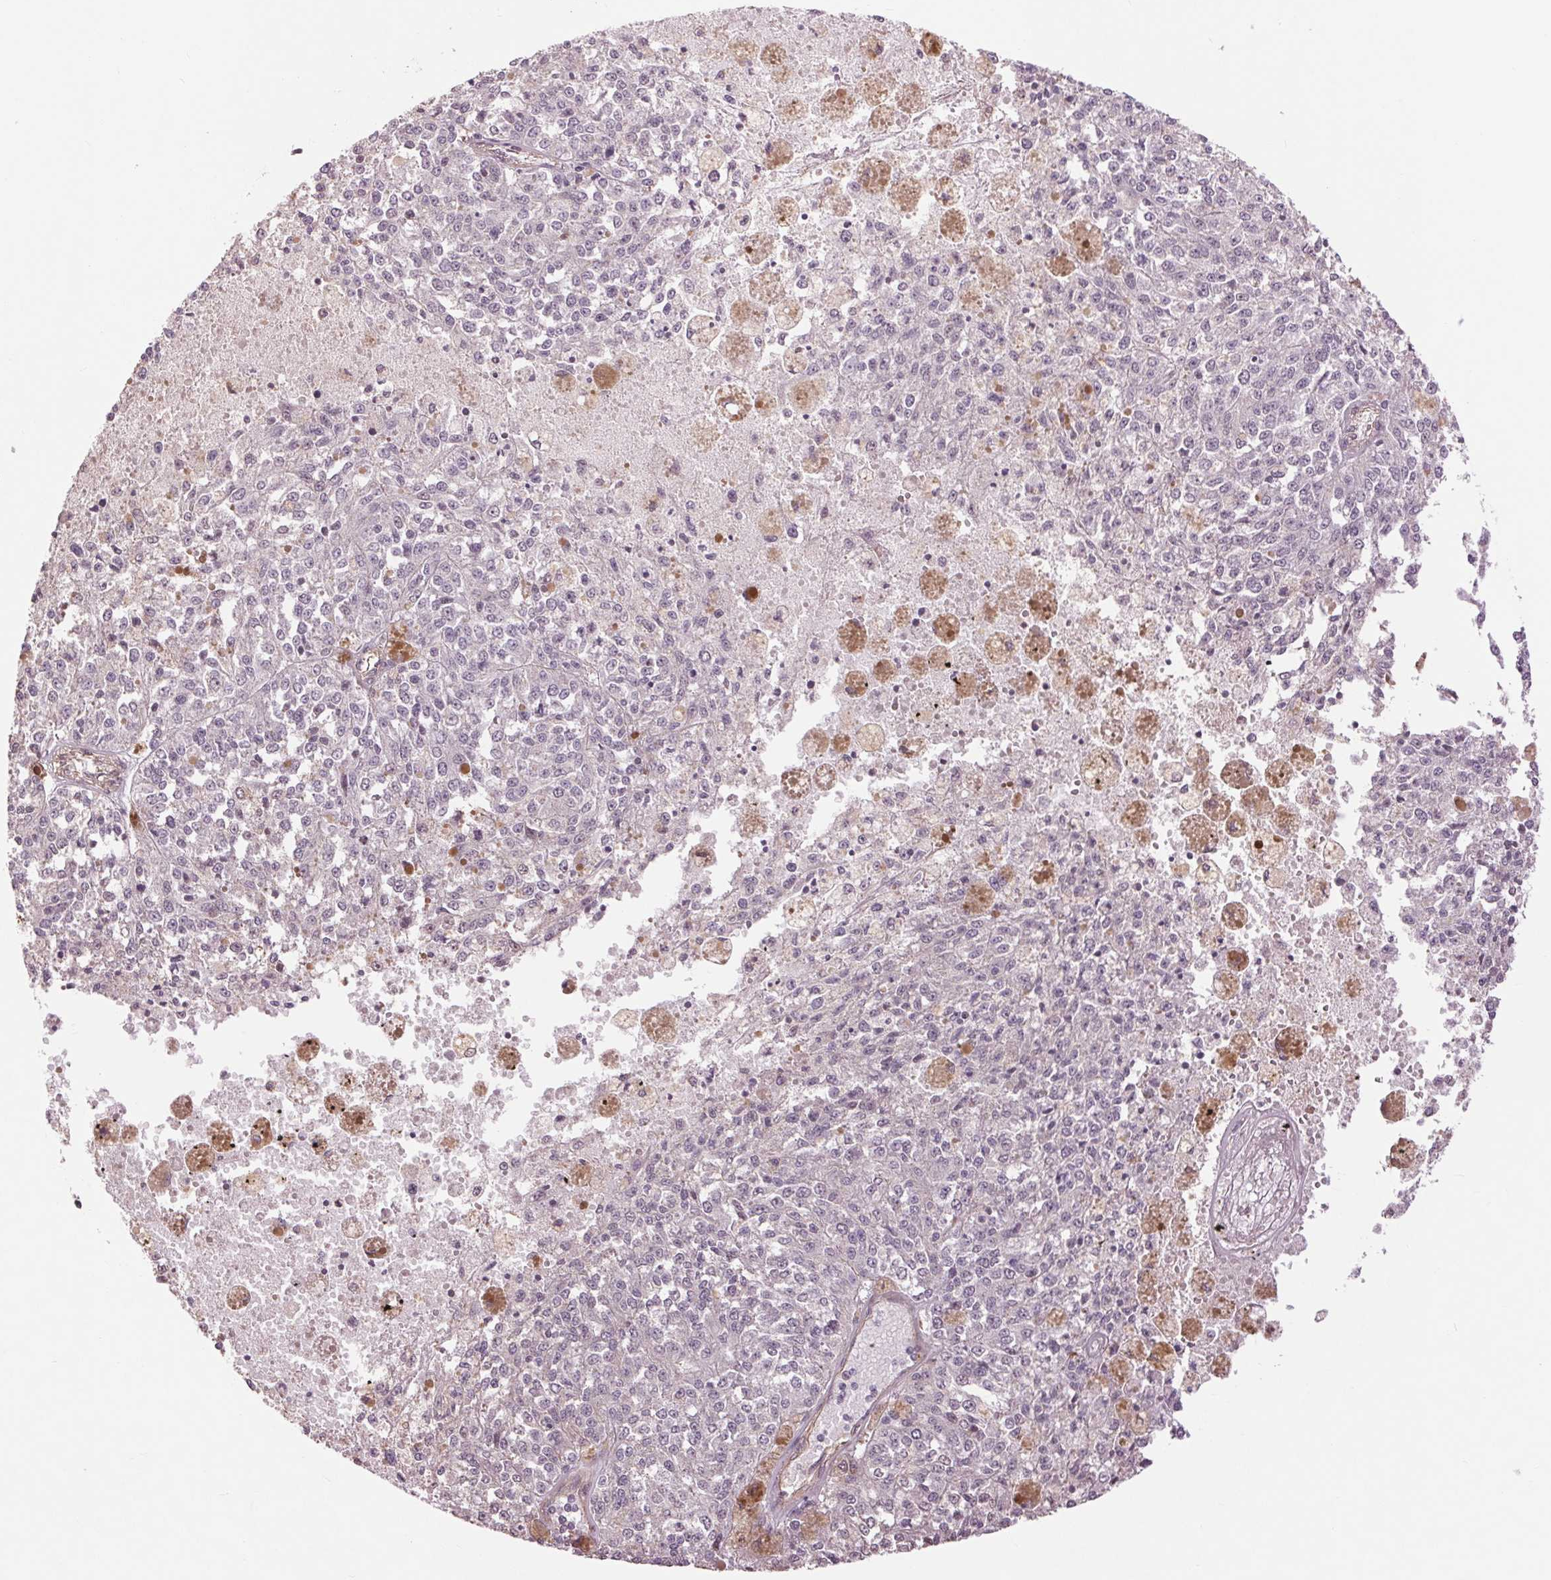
{"staining": {"intensity": "negative", "quantity": "none", "location": "none"}, "tissue": "melanoma", "cell_type": "Tumor cells", "image_type": "cancer", "snomed": [{"axis": "morphology", "description": "Malignant melanoma, Metastatic site"}, {"axis": "topography", "description": "Lymph node"}], "caption": "Malignant melanoma (metastatic site) stained for a protein using immunohistochemistry displays no staining tumor cells.", "gene": "PALM", "patient": {"sex": "female", "age": 64}}